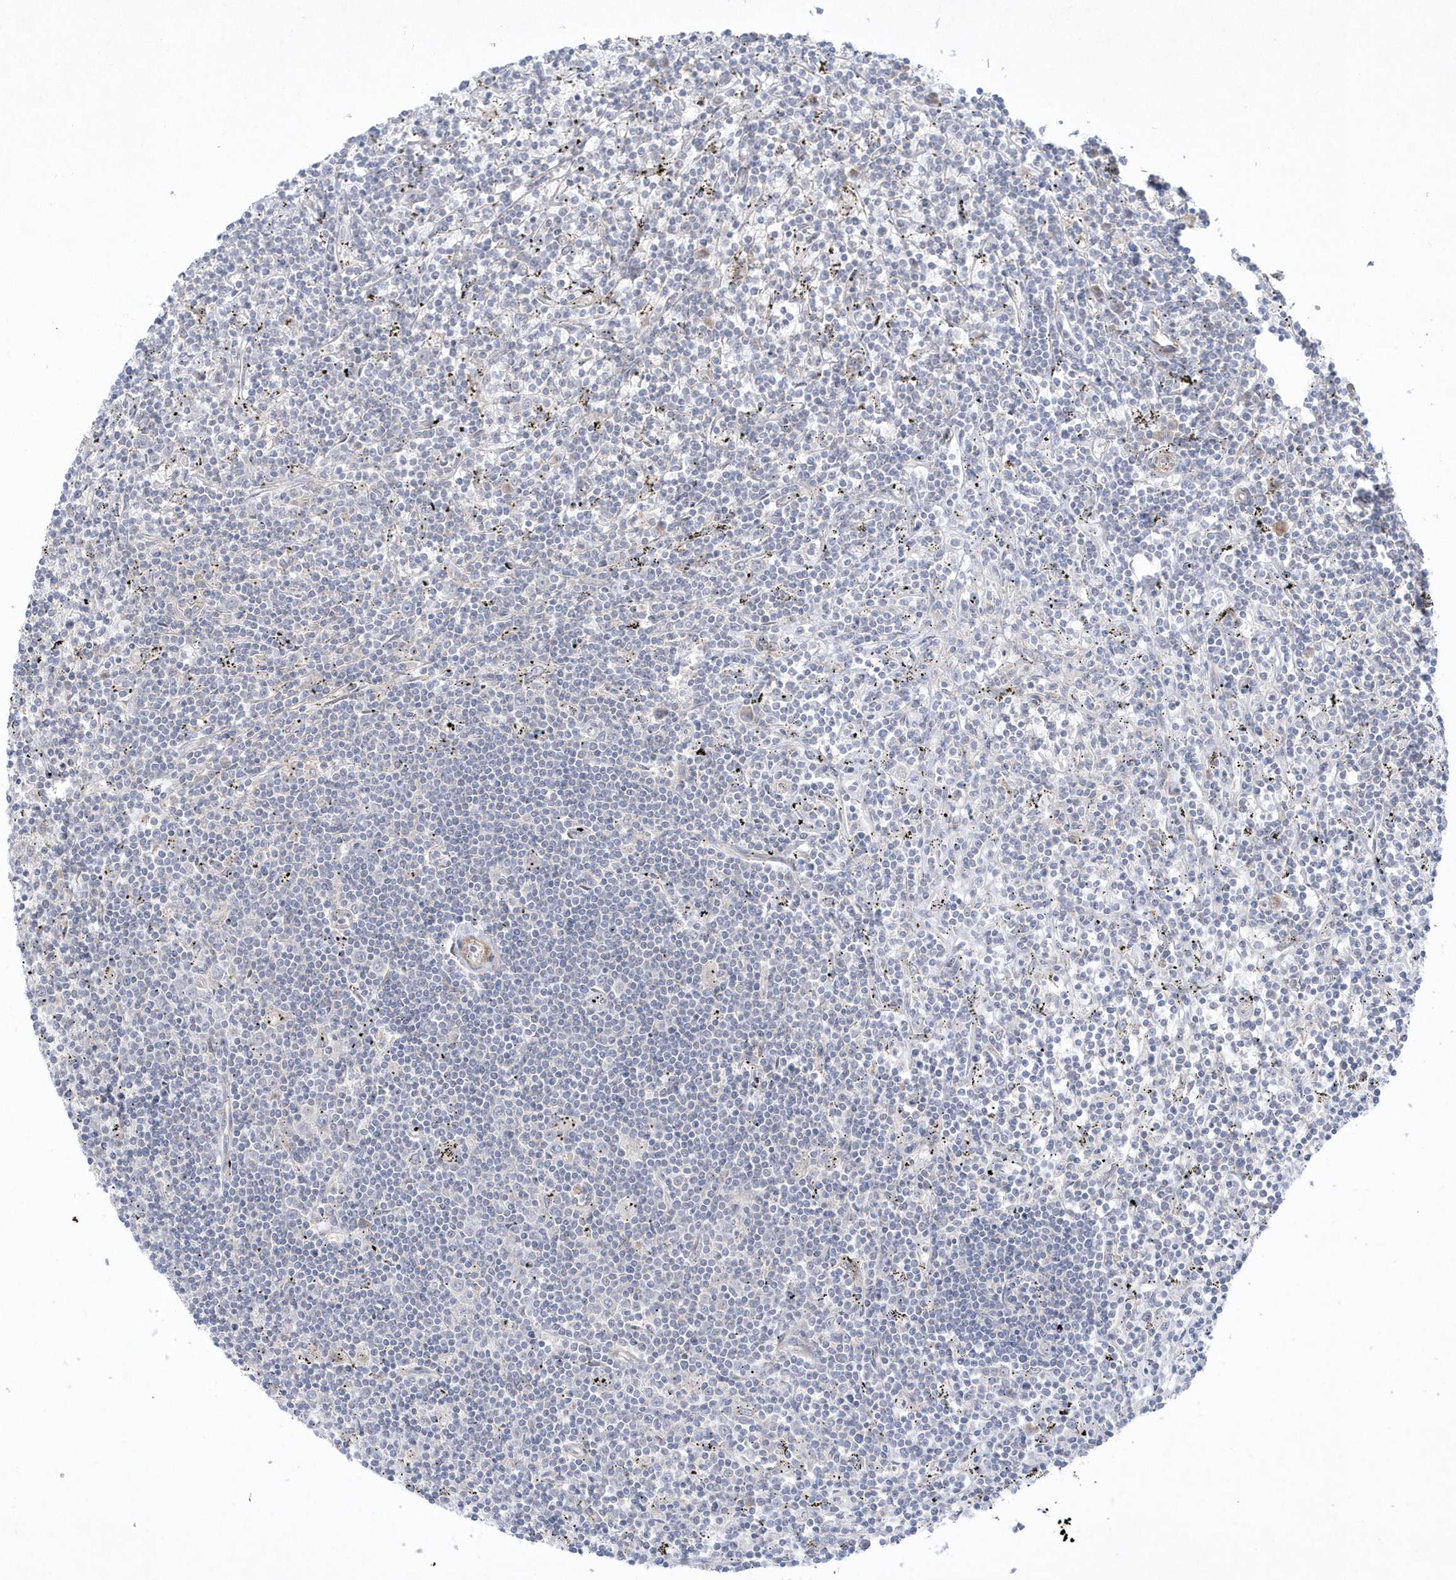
{"staining": {"intensity": "negative", "quantity": "none", "location": "none"}, "tissue": "lymphoma", "cell_type": "Tumor cells", "image_type": "cancer", "snomed": [{"axis": "morphology", "description": "Malignant lymphoma, non-Hodgkin's type, Low grade"}, {"axis": "topography", "description": "Spleen"}], "caption": "A high-resolution image shows immunohistochemistry staining of lymphoma, which displays no significant staining in tumor cells.", "gene": "LARS1", "patient": {"sex": "male", "age": 76}}